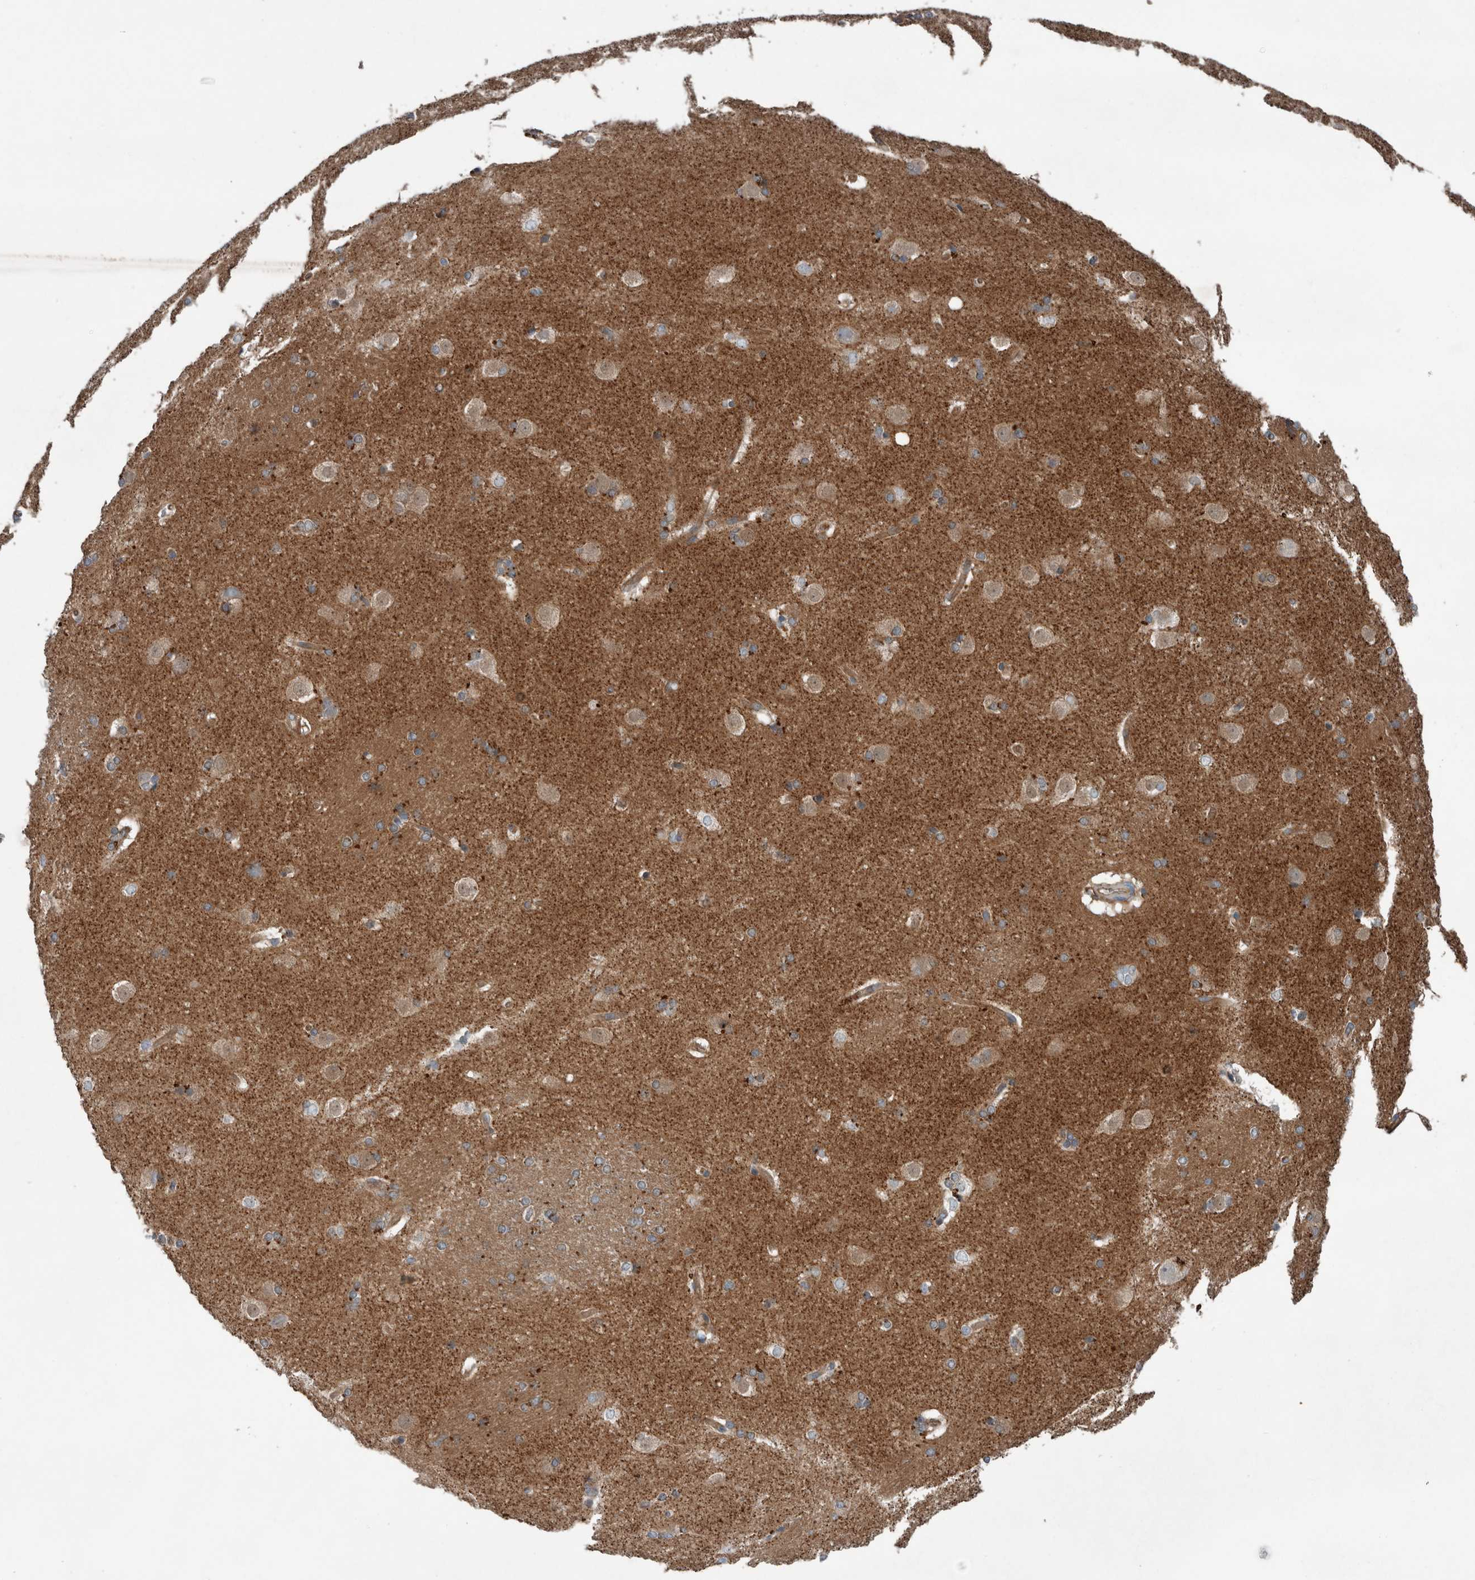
{"staining": {"intensity": "strong", "quantity": "25%-75%", "location": "cytoplasmic/membranous"}, "tissue": "caudate", "cell_type": "Glial cells", "image_type": "normal", "snomed": [{"axis": "morphology", "description": "Normal tissue, NOS"}, {"axis": "topography", "description": "Lateral ventricle wall"}], "caption": "The immunohistochemical stain shows strong cytoplasmic/membranous positivity in glial cells of normal caudate.", "gene": "GLT8D2", "patient": {"sex": "female", "age": 19}}